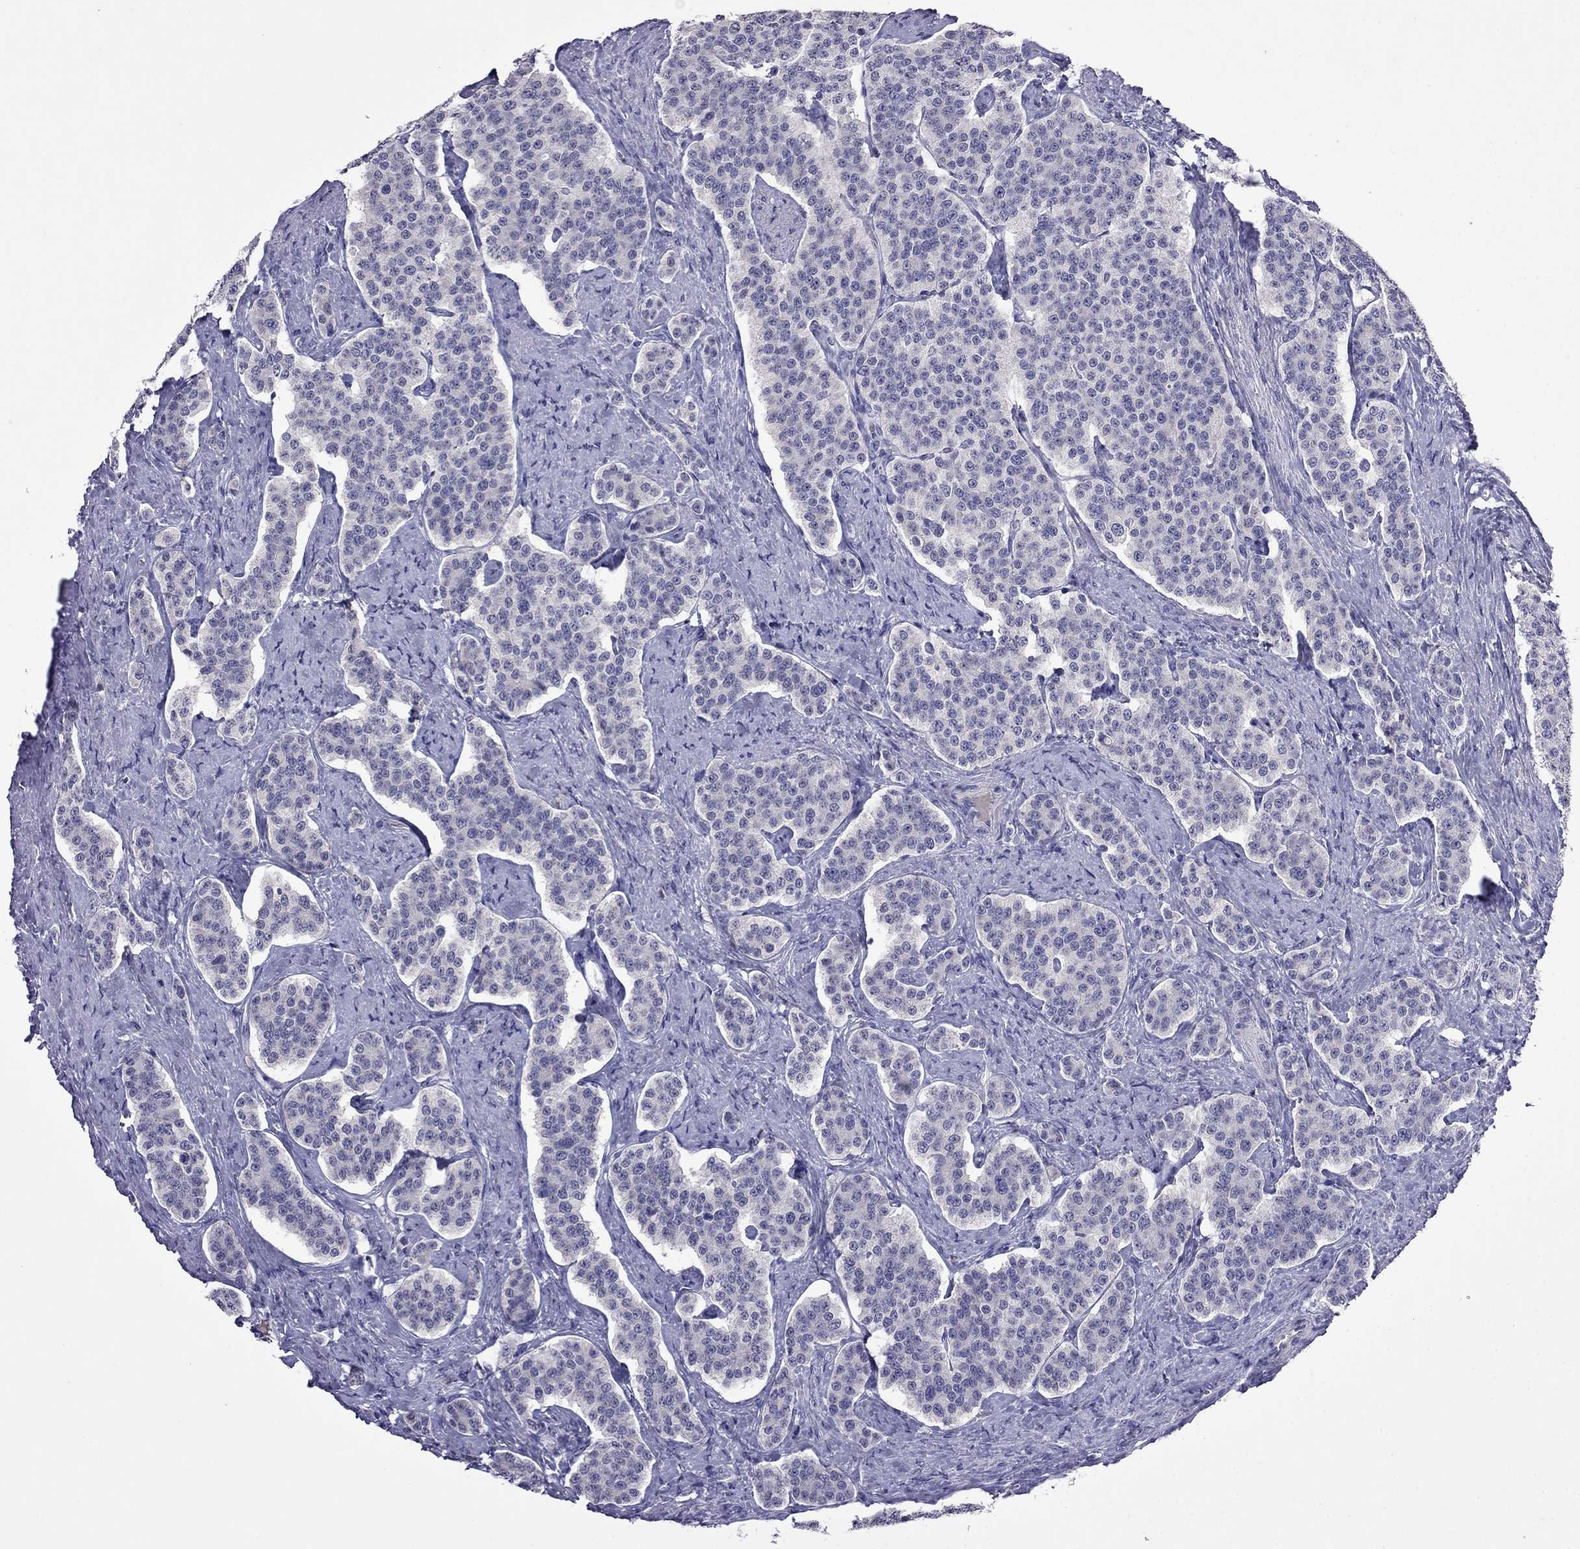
{"staining": {"intensity": "negative", "quantity": "none", "location": "none"}, "tissue": "carcinoid", "cell_type": "Tumor cells", "image_type": "cancer", "snomed": [{"axis": "morphology", "description": "Carcinoid, malignant, NOS"}, {"axis": "topography", "description": "Small intestine"}], "caption": "Immunohistochemistry micrograph of human malignant carcinoid stained for a protein (brown), which shows no staining in tumor cells. Brightfield microscopy of immunohistochemistry stained with DAB (brown) and hematoxylin (blue), captured at high magnification.", "gene": "STAR", "patient": {"sex": "female", "age": 58}}